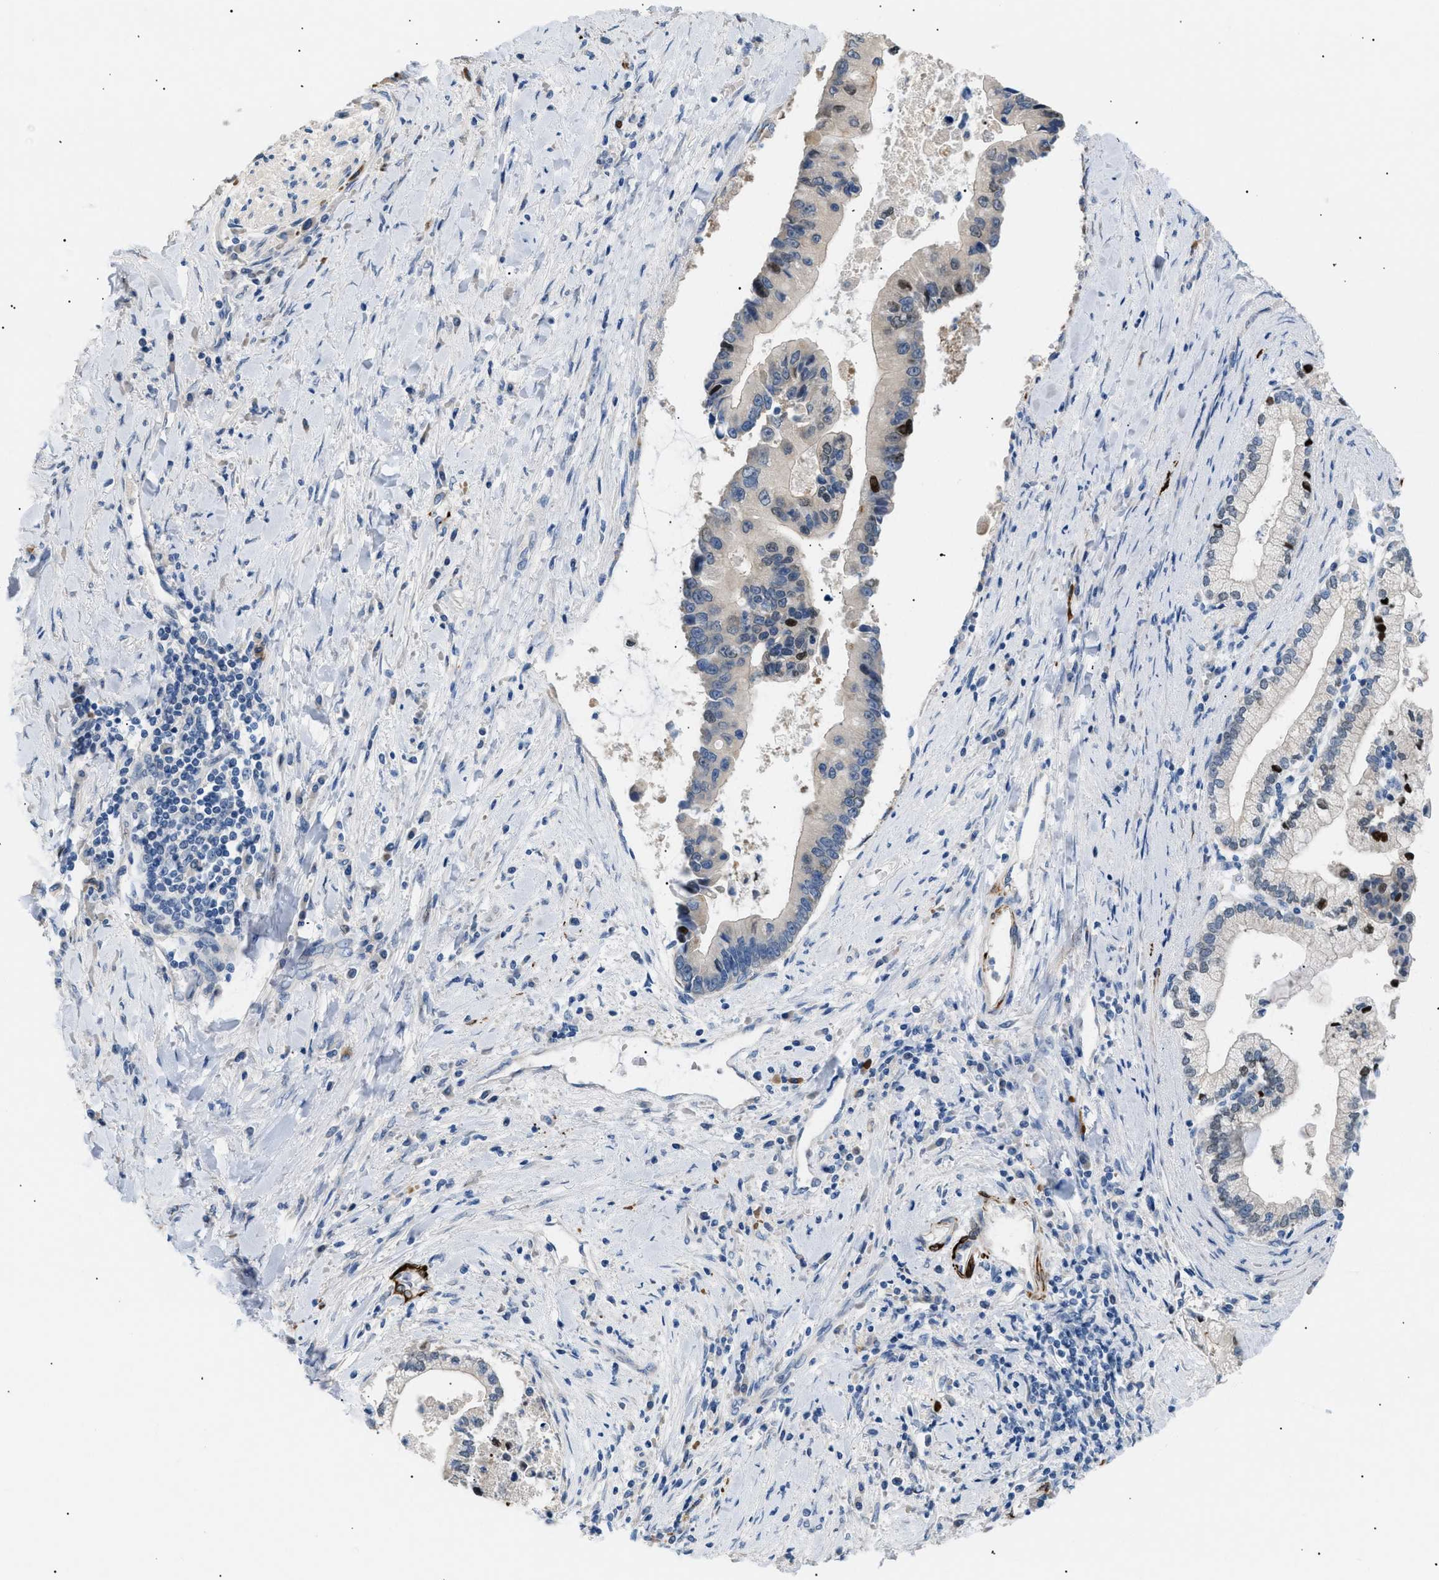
{"staining": {"intensity": "weak", "quantity": "<25%", "location": "cytoplasmic/membranous,nuclear"}, "tissue": "liver cancer", "cell_type": "Tumor cells", "image_type": "cancer", "snomed": [{"axis": "morphology", "description": "Cholangiocarcinoma"}, {"axis": "topography", "description": "Liver"}], "caption": "Photomicrograph shows no protein expression in tumor cells of cholangiocarcinoma (liver) tissue.", "gene": "ICA1", "patient": {"sex": "male", "age": 50}}